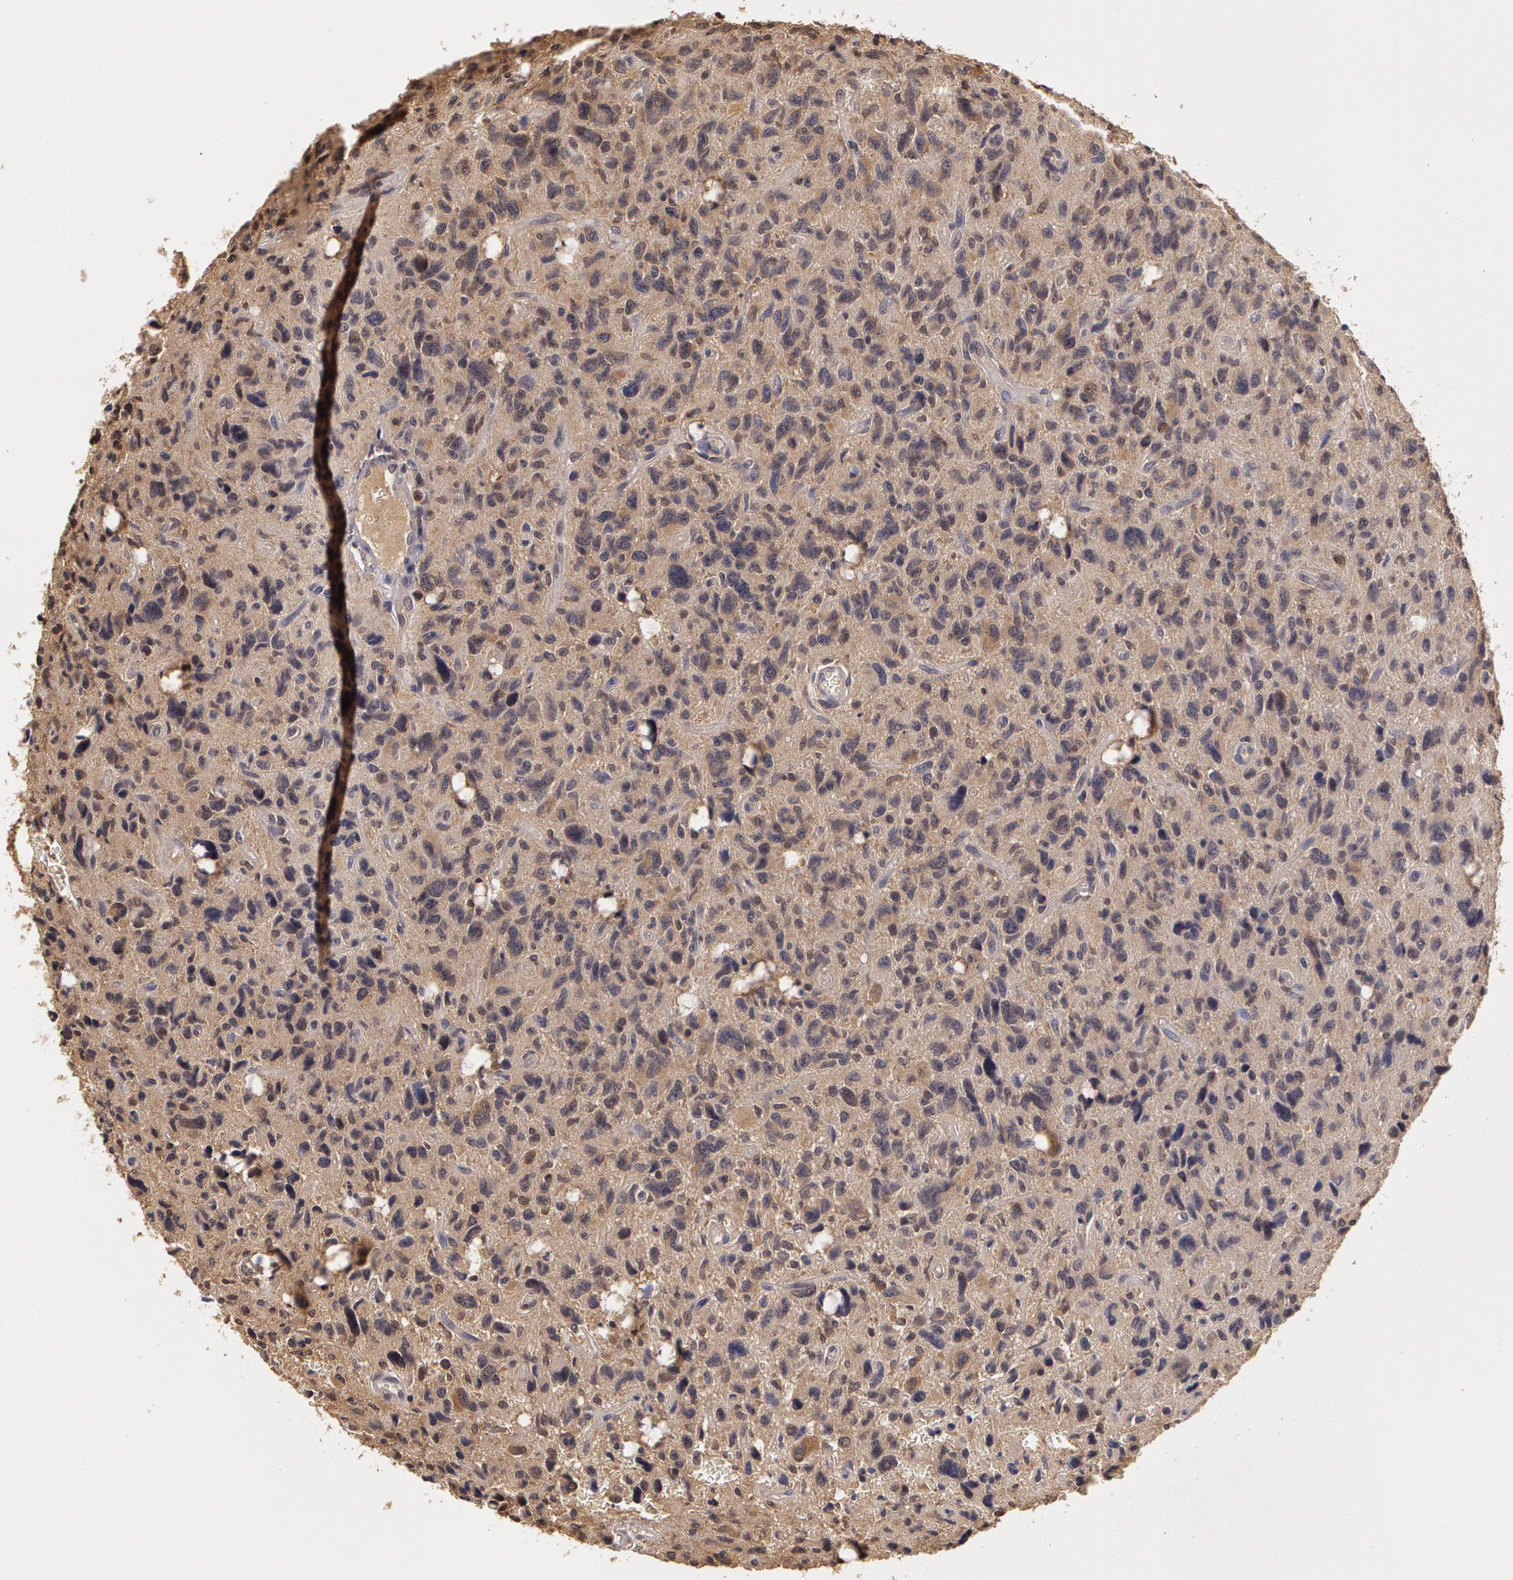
{"staining": {"intensity": "negative", "quantity": "none", "location": "none"}, "tissue": "glioma", "cell_type": "Tumor cells", "image_type": "cancer", "snomed": [{"axis": "morphology", "description": "Glioma, malignant, High grade"}, {"axis": "topography", "description": "Brain"}], "caption": "Tumor cells are negative for brown protein staining in glioma.", "gene": "AHSA1", "patient": {"sex": "female", "age": 60}}